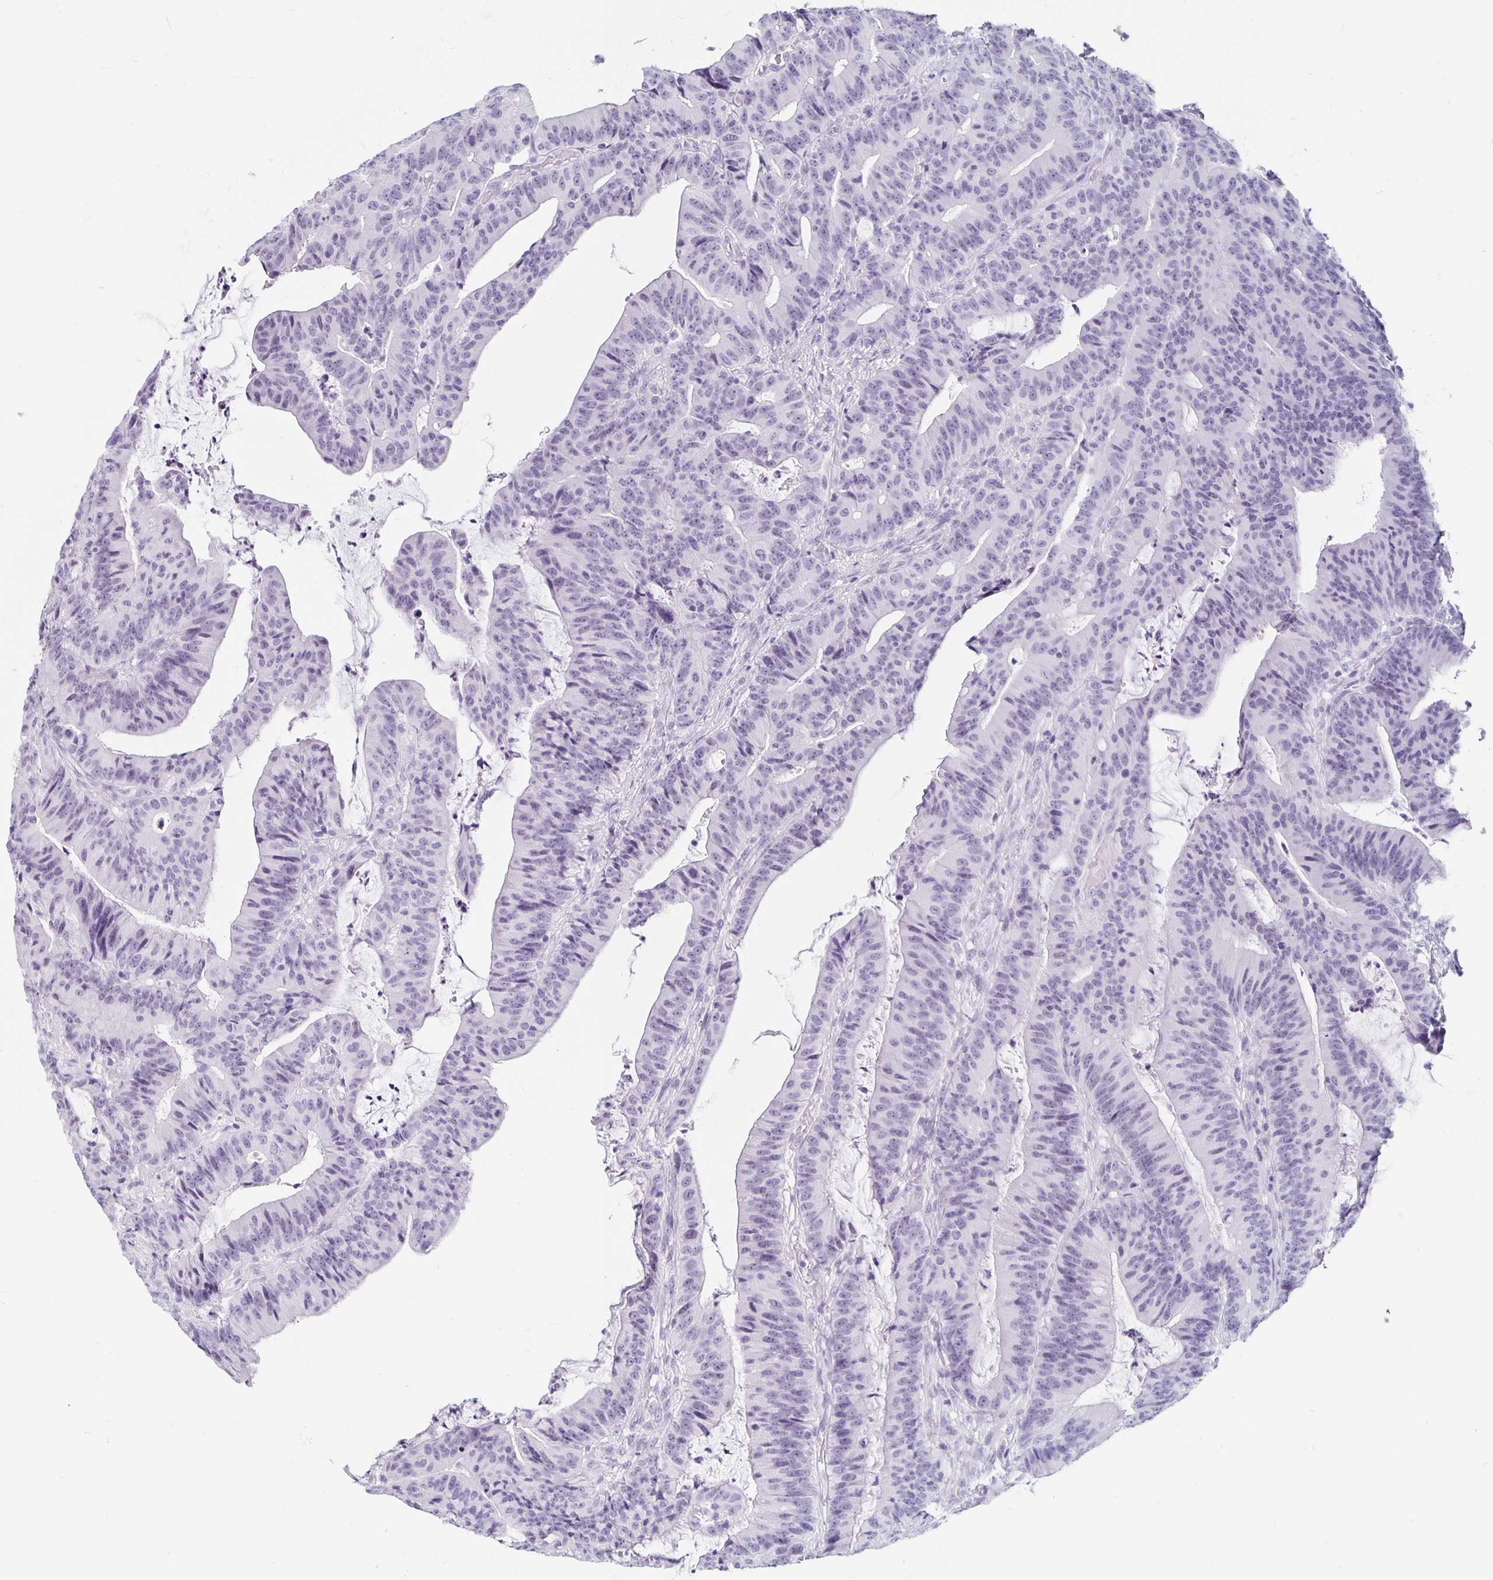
{"staining": {"intensity": "negative", "quantity": "none", "location": "none"}, "tissue": "colorectal cancer", "cell_type": "Tumor cells", "image_type": "cancer", "snomed": [{"axis": "morphology", "description": "Adenocarcinoma, NOS"}, {"axis": "topography", "description": "Colon"}], "caption": "This is an immunohistochemistry (IHC) photomicrograph of human colorectal cancer (adenocarcinoma). There is no positivity in tumor cells.", "gene": "KCNQ2", "patient": {"sex": "female", "age": 78}}